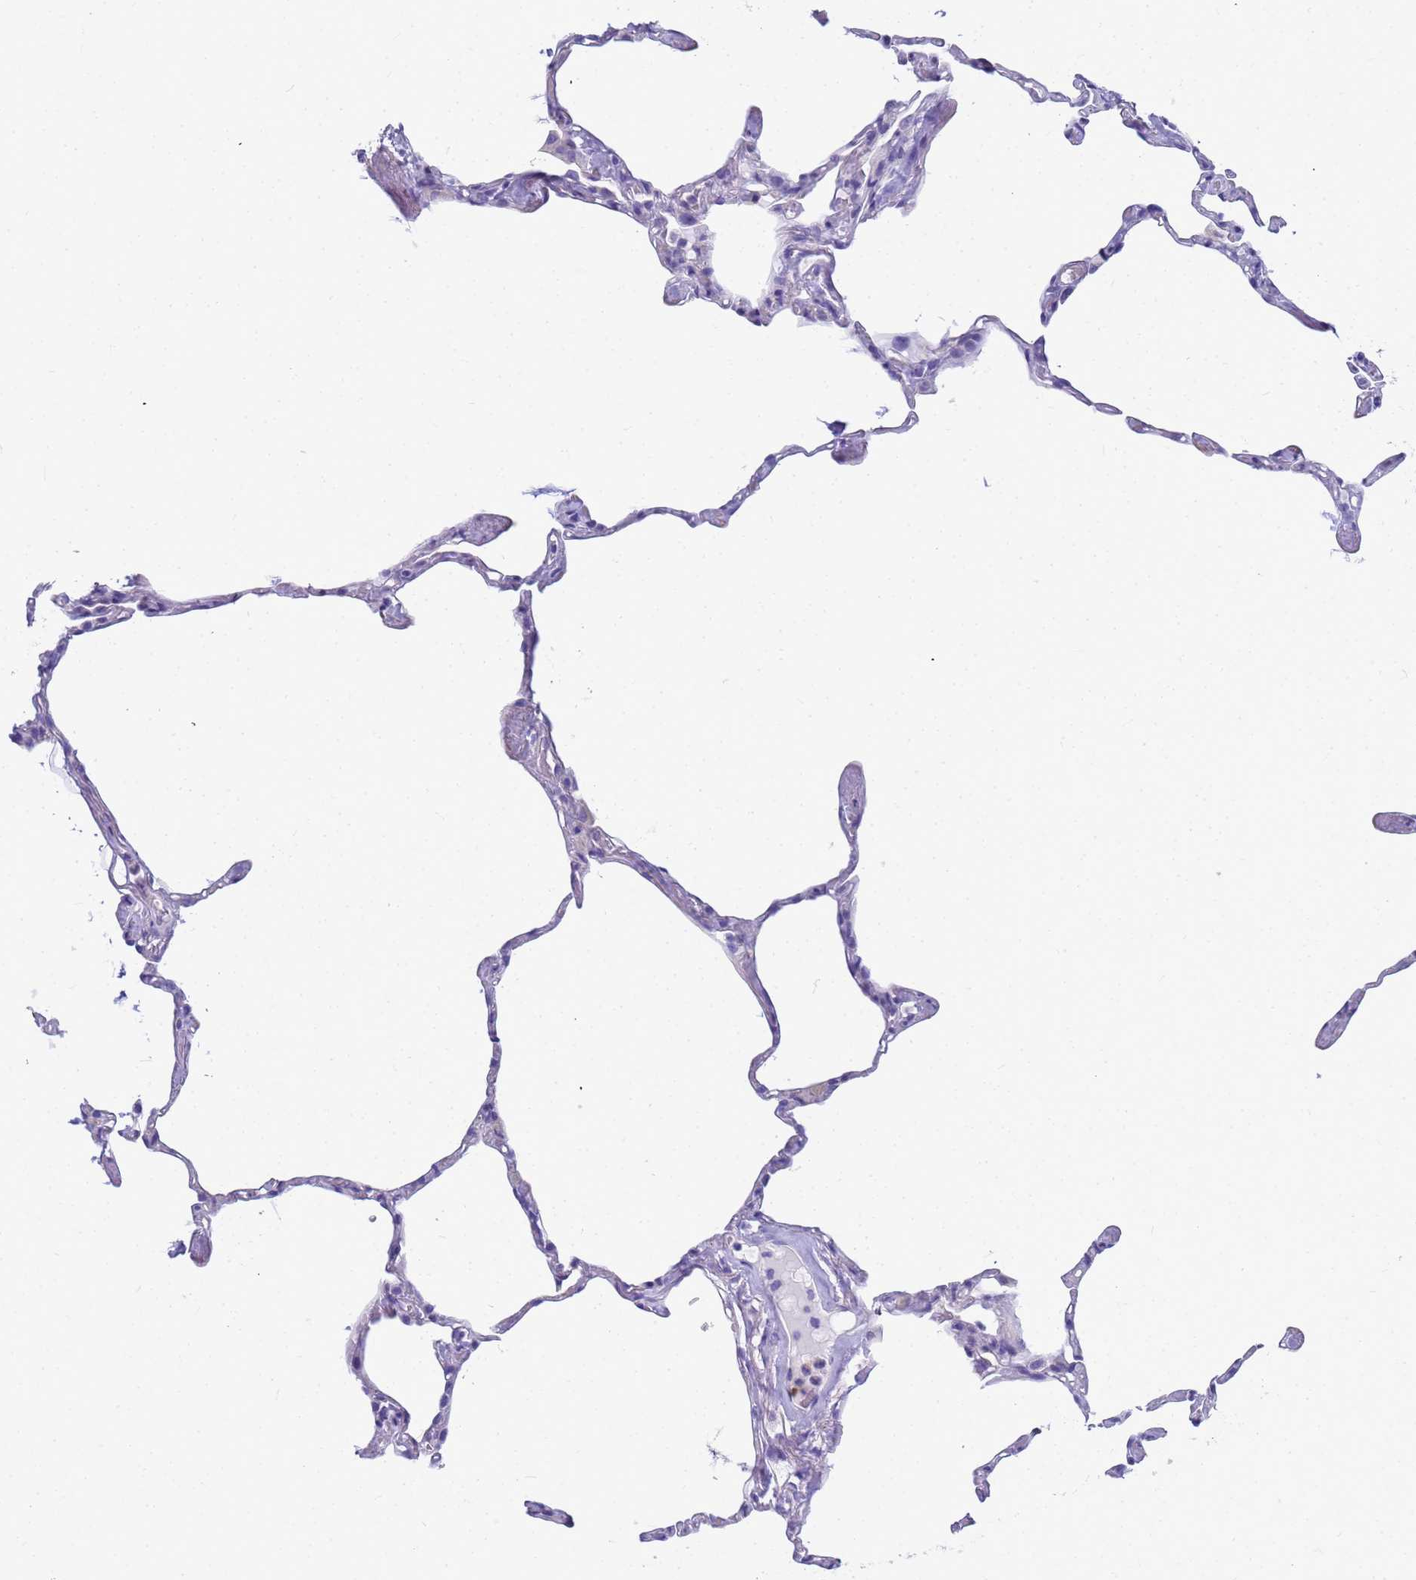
{"staining": {"intensity": "negative", "quantity": "none", "location": "none"}, "tissue": "lung", "cell_type": "Alveolar cells", "image_type": "normal", "snomed": [{"axis": "morphology", "description": "Normal tissue, NOS"}, {"axis": "topography", "description": "Lung"}], "caption": "IHC micrograph of unremarkable lung: lung stained with DAB displays no significant protein positivity in alveolar cells.", "gene": "RNASE2", "patient": {"sex": "male", "age": 65}}